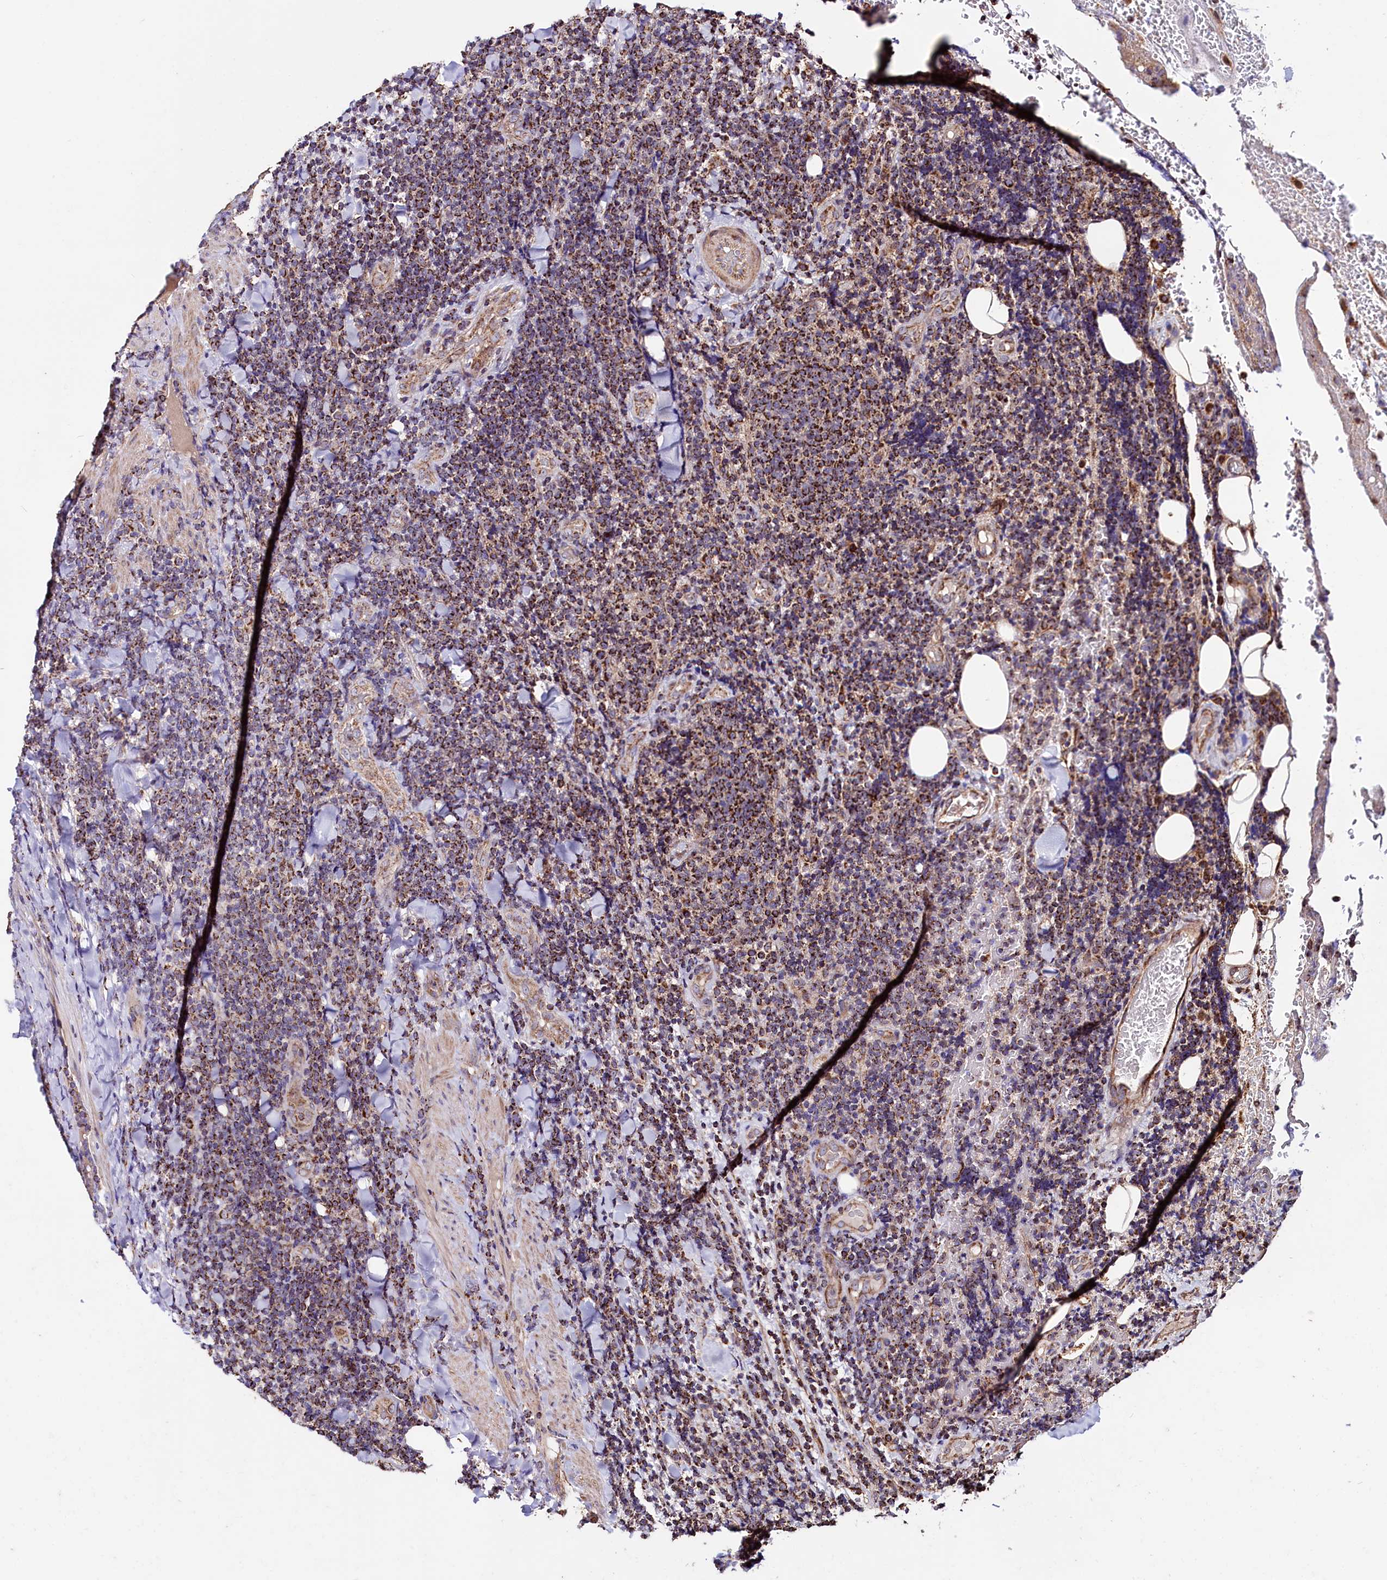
{"staining": {"intensity": "moderate", "quantity": ">75%", "location": "cytoplasmic/membranous"}, "tissue": "lymphoma", "cell_type": "Tumor cells", "image_type": "cancer", "snomed": [{"axis": "morphology", "description": "Malignant lymphoma, non-Hodgkin's type, Low grade"}, {"axis": "topography", "description": "Lymph node"}], "caption": "Protein analysis of malignant lymphoma, non-Hodgkin's type (low-grade) tissue demonstrates moderate cytoplasmic/membranous expression in approximately >75% of tumor cells. (IHC, brightfield microscopy, high magnification).", "gene": "STARD5", "patient": {"sex": "male", "age": 66}}